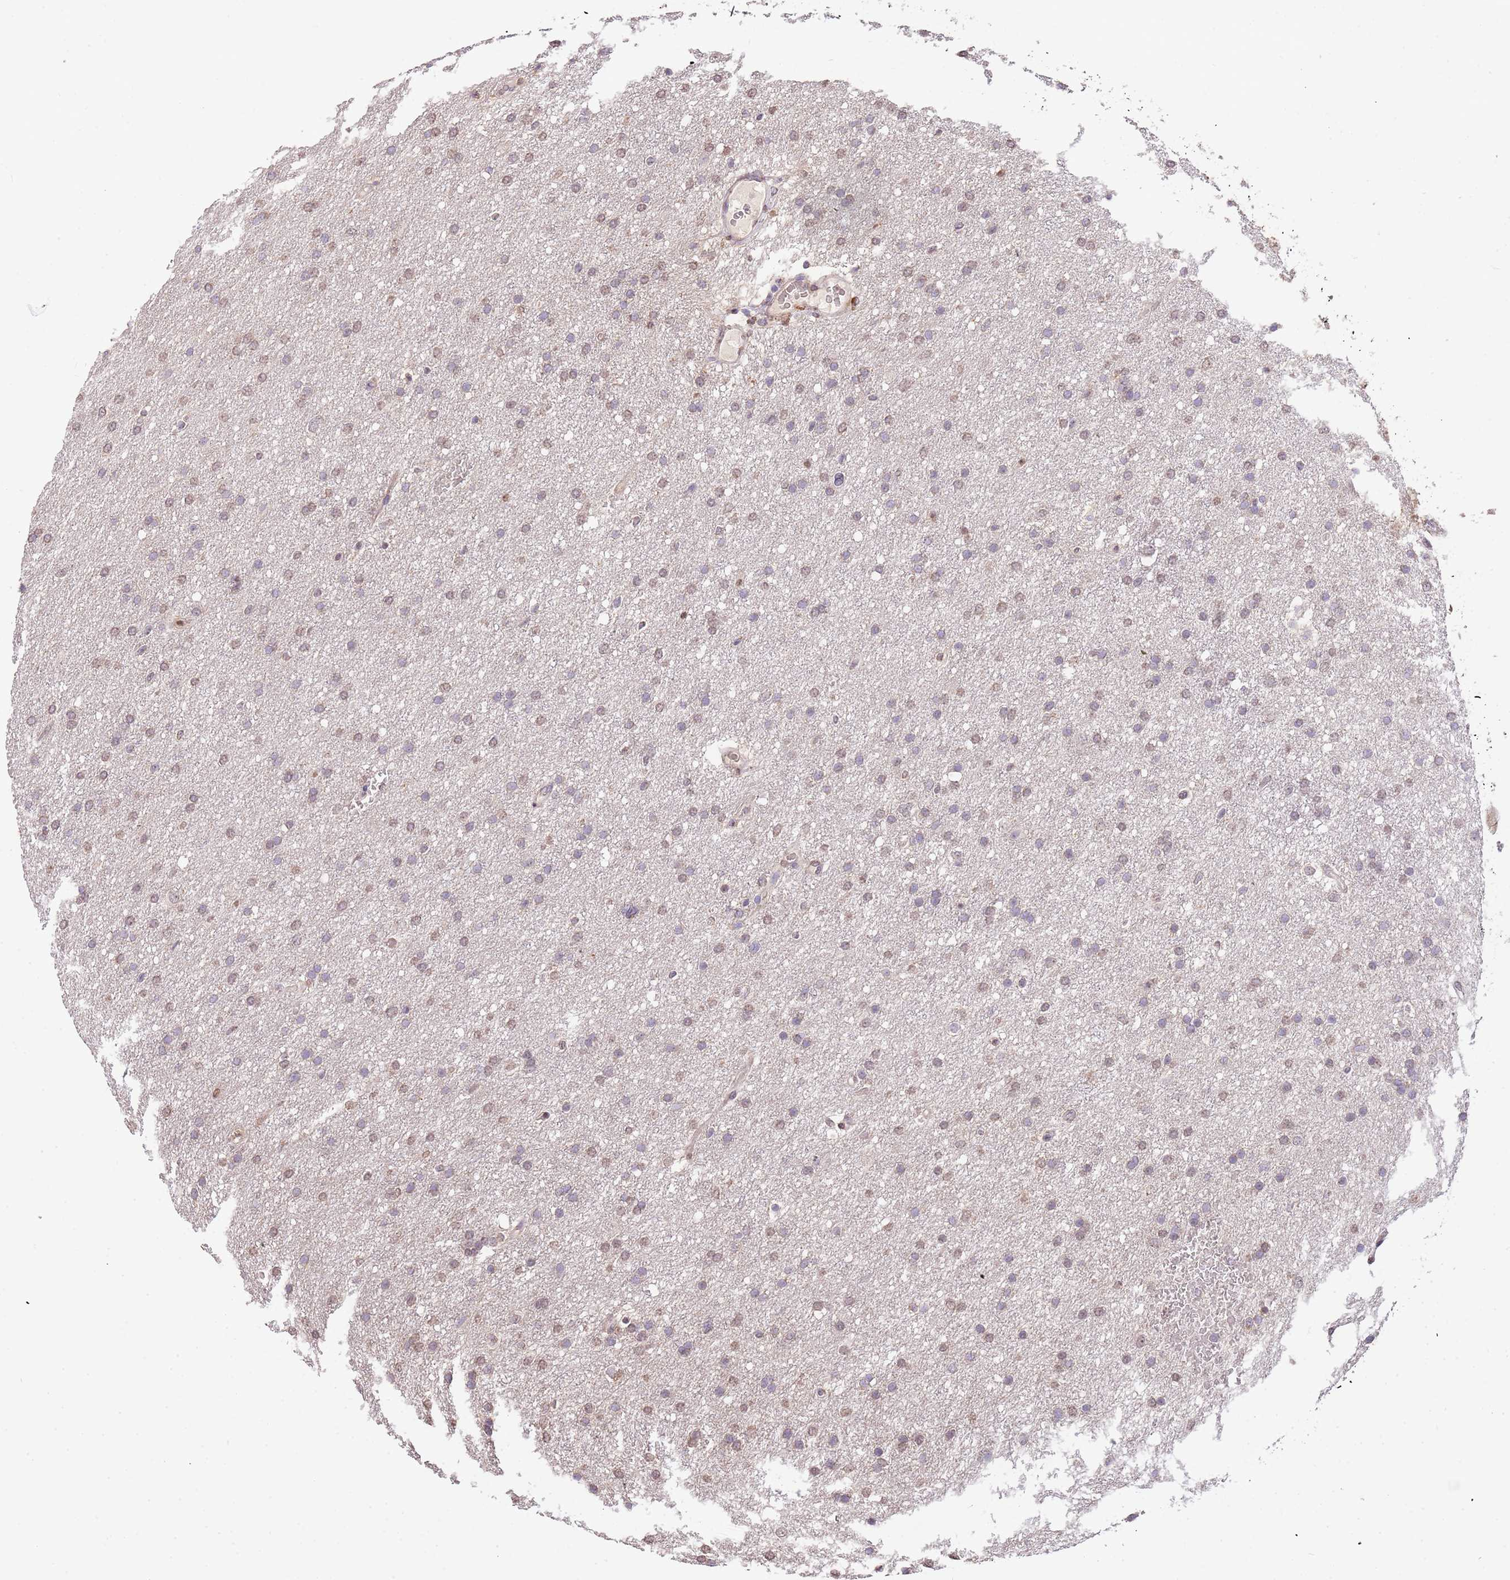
{"staining": {"intensity": "weak", "quantity": ">75%", "location": "nuclear"}, "tissue": "glioma", "cell_type": "Tumor cells", "image_type": "cancer", "snomed": [{"axis": "morphology", "description": "Glioma, malignant, High grade"}, {"axis": "topography", "description": "Cerebral cortex"}], "caption": "Immunohistochemical staining of human glioma displays low levels of weak nuclear protein staining in approximately >75% of tumor cells. (brown staining indicates protein expression, while blue staining denotes nuclei).", "gene": "SLC16A4", "patient": {"sex": "female", "age": 36}}